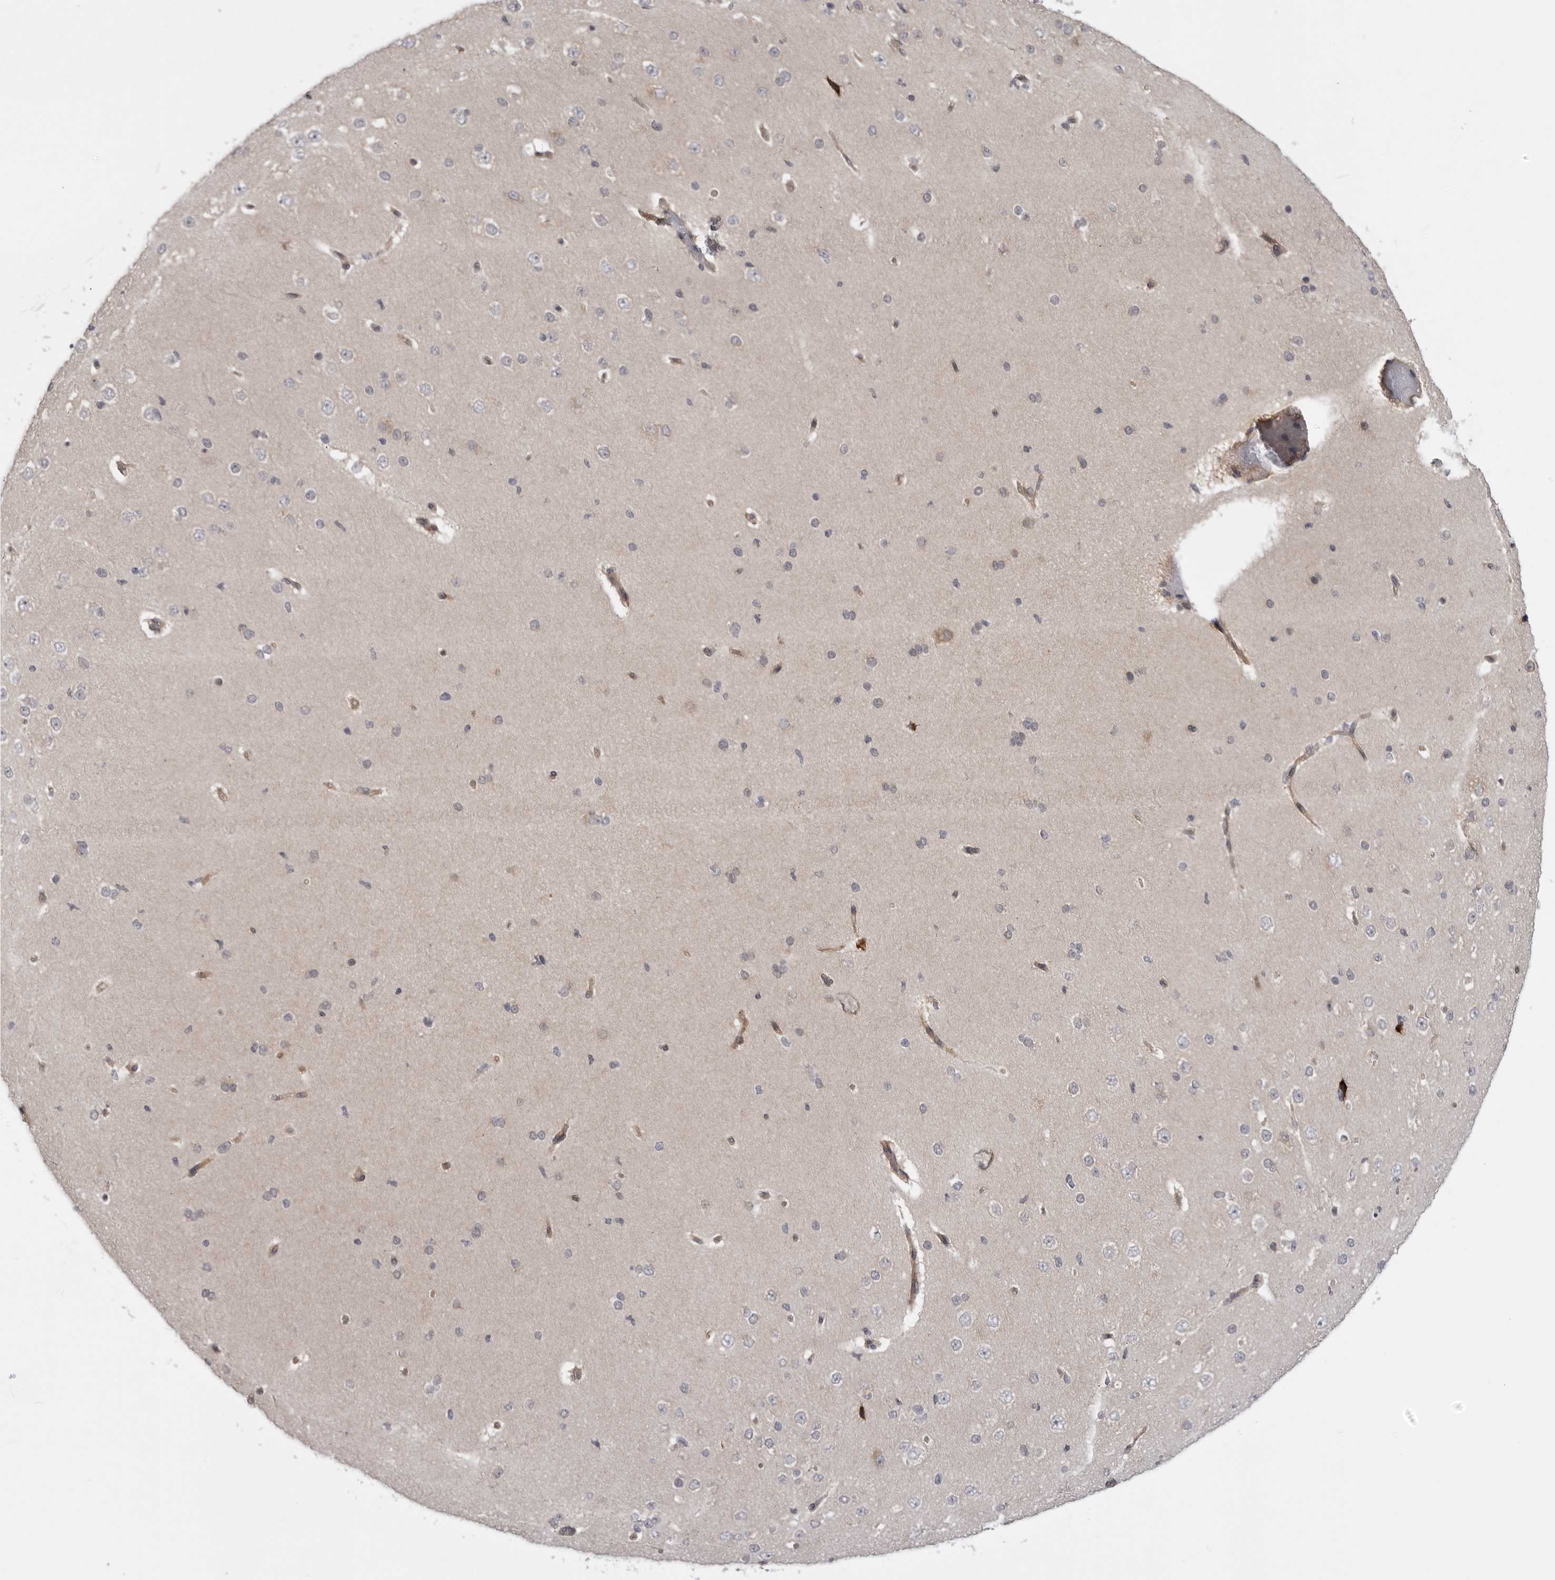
{"staining": {"intensity": "moderate", "quantity": ">75%", "location": "cytoplasmic/membranous"}, "tissue": "cerebral cortex", "cell_type": "Endothelial cells", "image_type": "normal", "snomed": [{"axis": "morphology", "description": "Normal tissue, NOS"}, {"axis": "morphology", "description": "Developmental malformation"}, {"axis": "topography", "description": "Cerebral cortex"}], "caption": "A photomicrograph showing moderate cytoplasmic/membranous positivity in about >75% of endothelial cells in benign cerebral cortex, as visualized by brown immunohistochemical staining.", "gene": "LRRC45", "patient": {"sex": "female", "age": 30}}